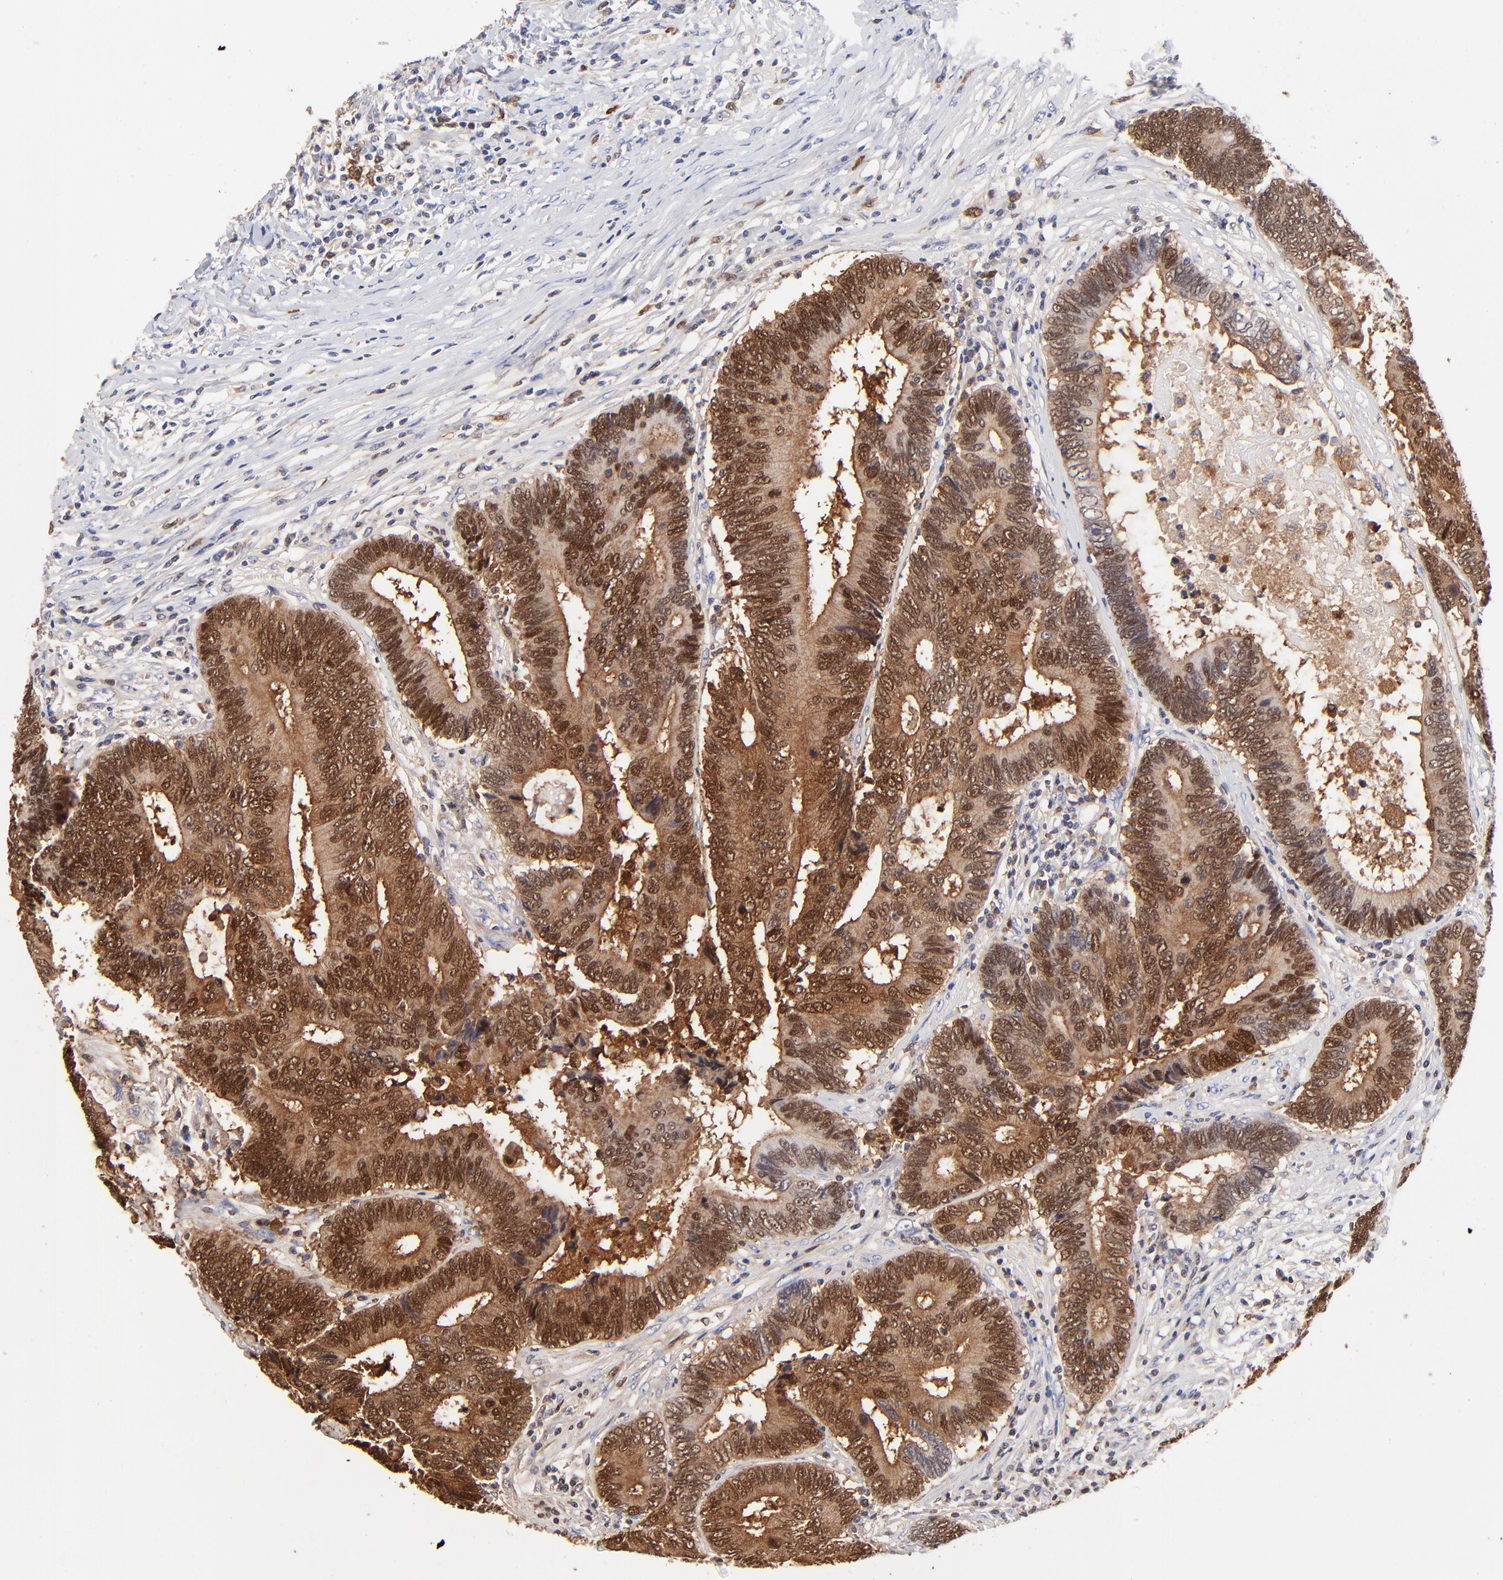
{"staining": {"intensity": "moderate", "quantity": ">75%", "location": "cytoplasmic/membranous,nuclear"}, "tissue": "colorectal cancer", "cell_type": "Tumor cells", "image_type": "cancer", "snomed": [{"axis": "morphology", "description": "Adenocarcinoma, NOS"}, {"axis": "topography", "description": "Colon"}], "caption": "A brown stain highlights moderate cytoplasmic/membranous and nuclear staining of a protein in human colorectal adenocarcinoma tumor cells. The staining is performed using DAB (3,3'-diaminobenzidine) brown chromogen to label protein expression. The nuclei are counter-stained blue using hematoxylin.", "gene": "DCTPP1", "patient": {"sex": "female", "age": 78}}